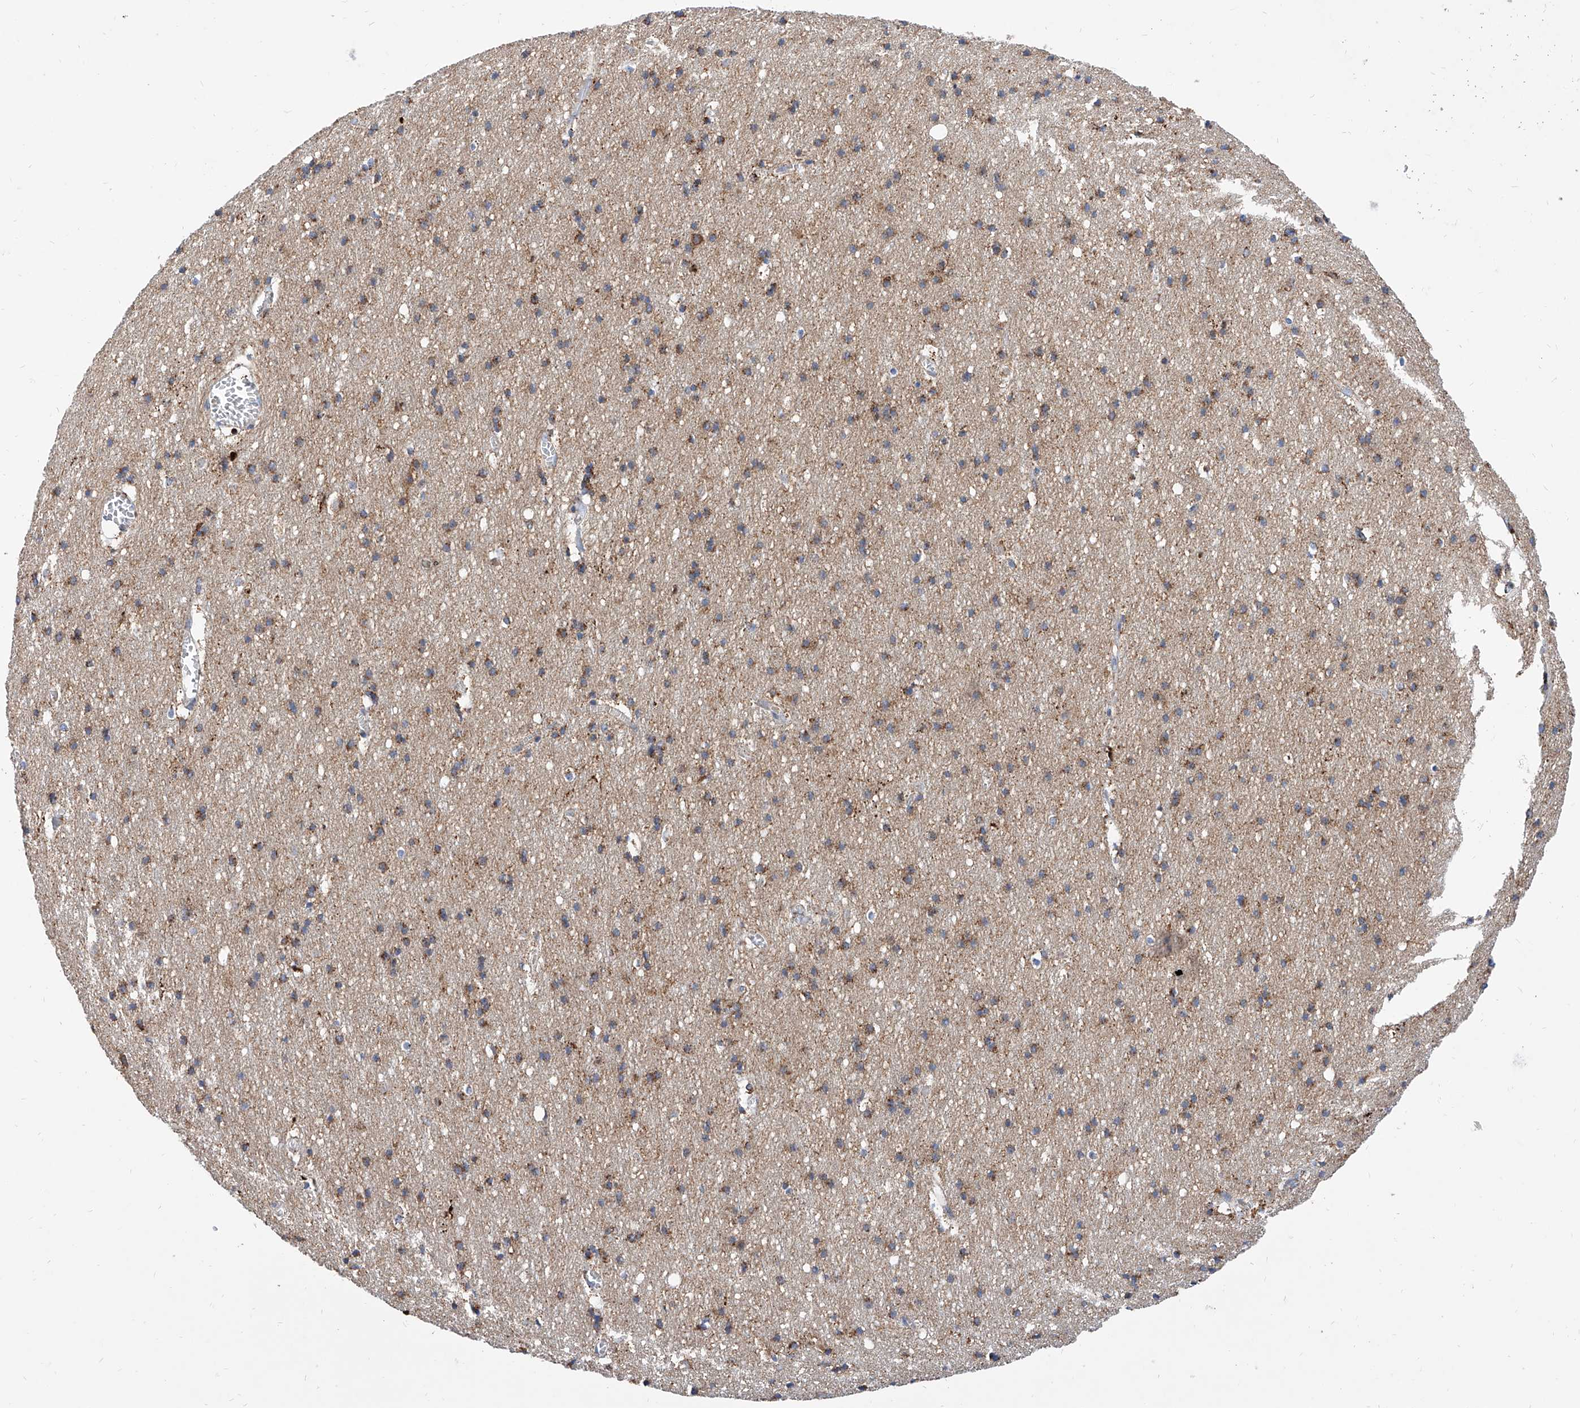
{"staining": {"intensity": "moderate", "quantity": "25%-75%", "location": "cytoplasmic/membranous"}, "tissue": "cerebral cortex", "cell_type": "Endothelial cells", "image_type": "normal", "snomed": [{"axis": "morphology", "description": "Normal tissue, NOS"}, {"axis": "topography", "description": "Cerebral cortex"}], "caption": "The photomicrograph shows immunohistochemical staining of unremarkable cerebral cortex. There is moderate cytoplasmic/membranous expression is seen in approximately 25%-75% of endothelial cells.", "gene": "CPNE5", "patient": {"sex": "male", "age": 54}}